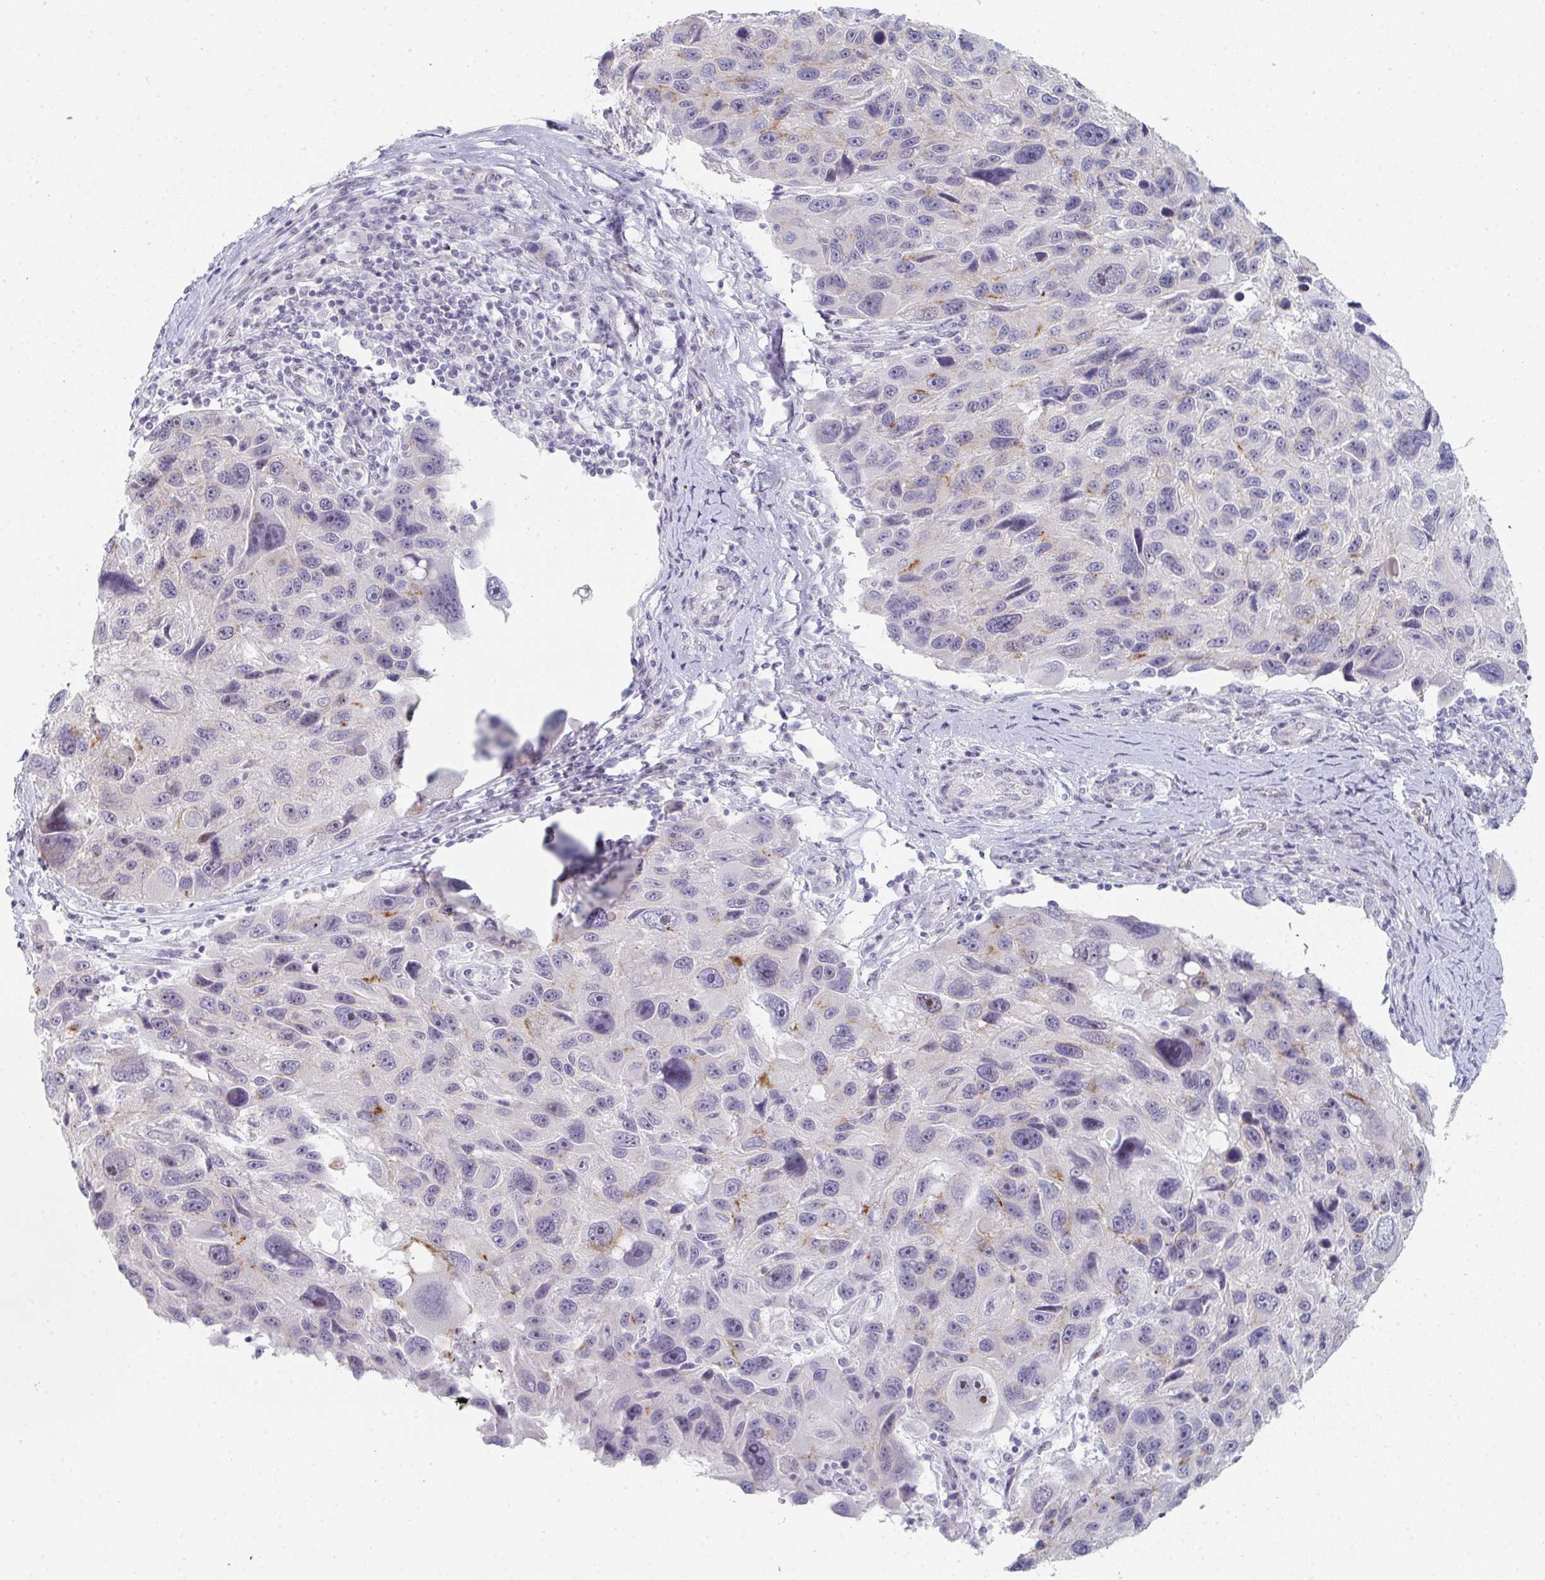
{"staining": {"intensity": "moderate", "quantity": "<25%", "location": "cytoplasmic/membranous"}, "tissue": "melanoma", "cell_type": "Tumor cells", "image_type": "cancer", "snomed": [{"axis": "morphology", "description": "Malignant melanoma, NOS"}, {"axis": "topography", "description": "Skin"}], "caption": "Protein staining exhibits moderate cytoplasmic/membranous positivity in about <25% of tumor cells in melanoma. The staining is performed using DAB brown chromogen to label protein expression. The nuclei are counter-stained blue using hematoxylin.", "gene": "POU2AF2", "patient": {"sex": "male", "age": 53}}